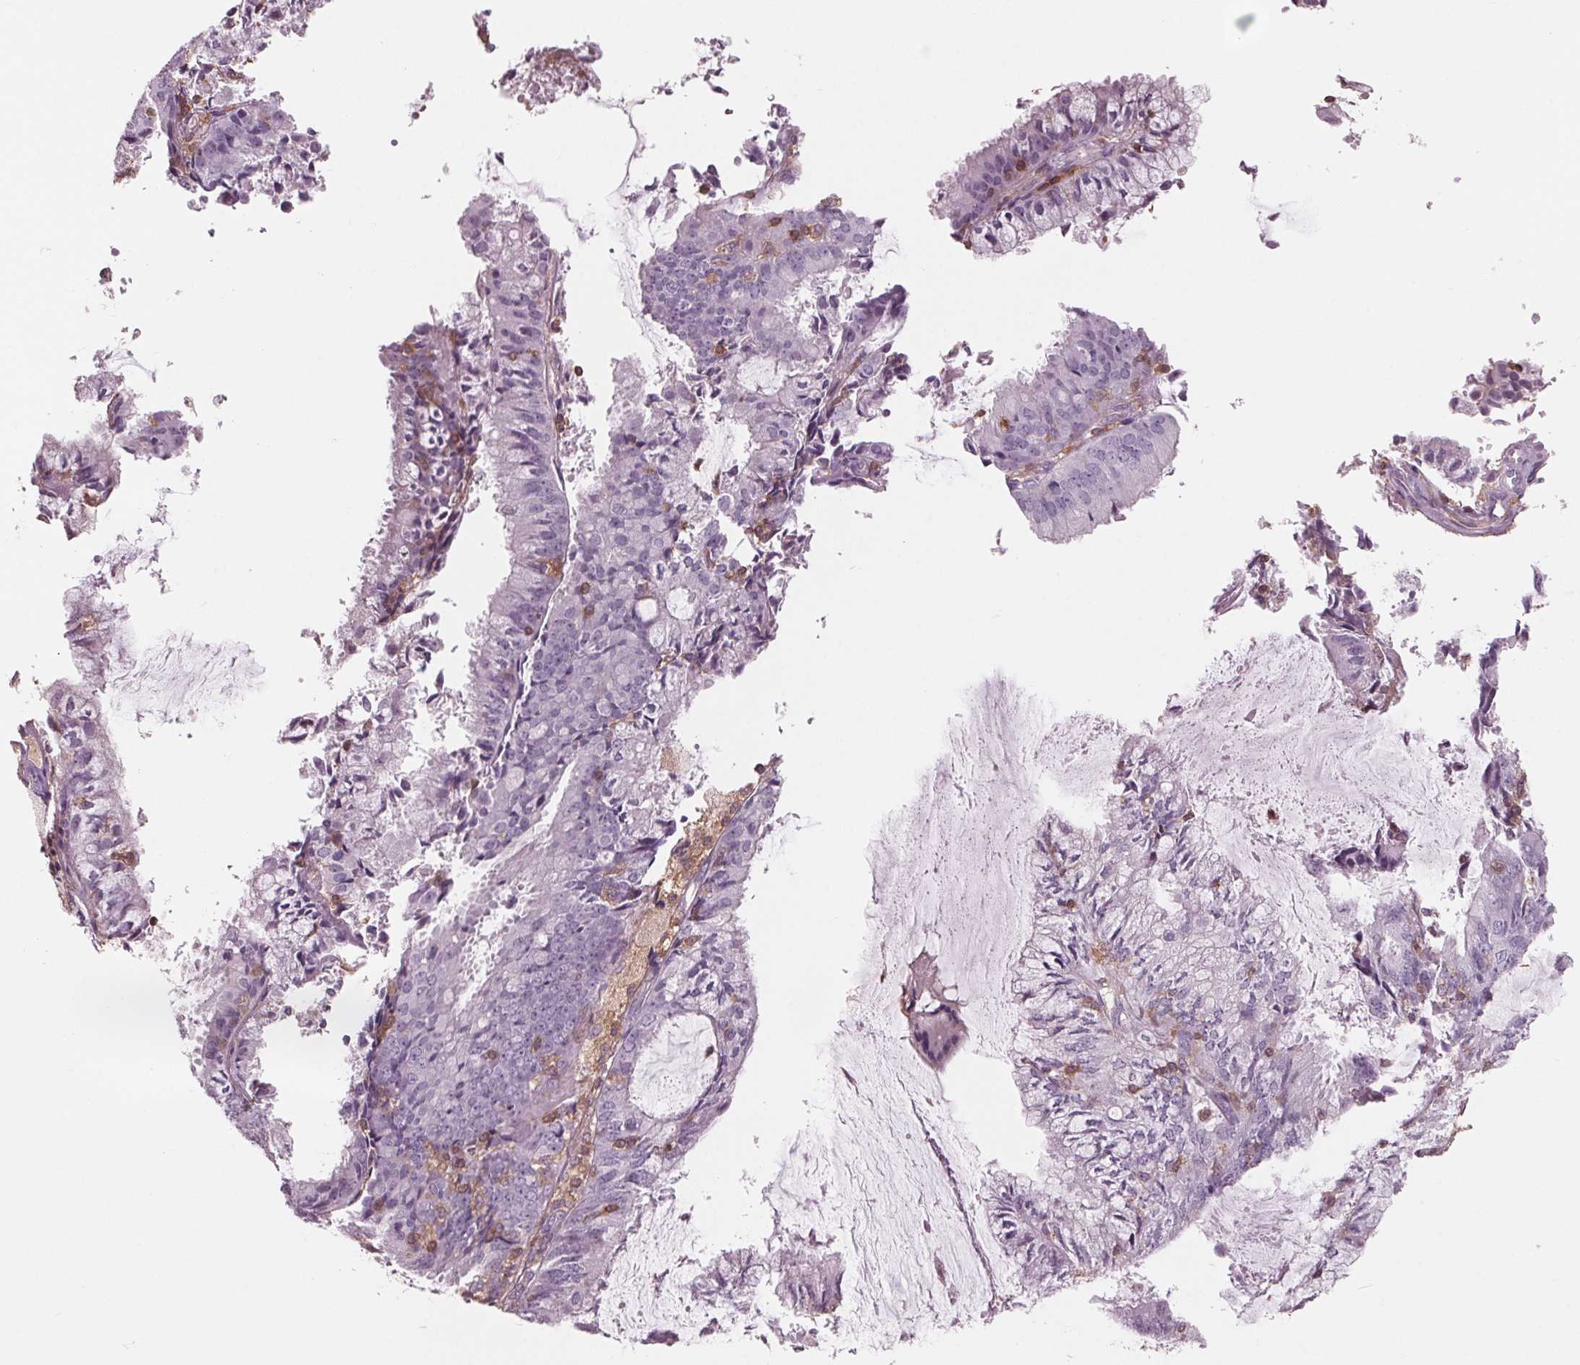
{"staining": {"intensity": "negative", "quantity": "none", "location": "none"}, "tissue": "endometrial cancer", "cell_type": "Tumor cells", "image_type": "cancer", "snomed": [{"axis": "morphology", "description": "Adenocarcinoma, NOS"}, {"axis": "topography", "description": "Endometrium"}], "caption": "A photomicrograph of endometrial cancer stained for a protein shows no brown staining in tumor cells.", "gene": "ARHGAP25", "patient": {"sex": "female", "age": 57}}